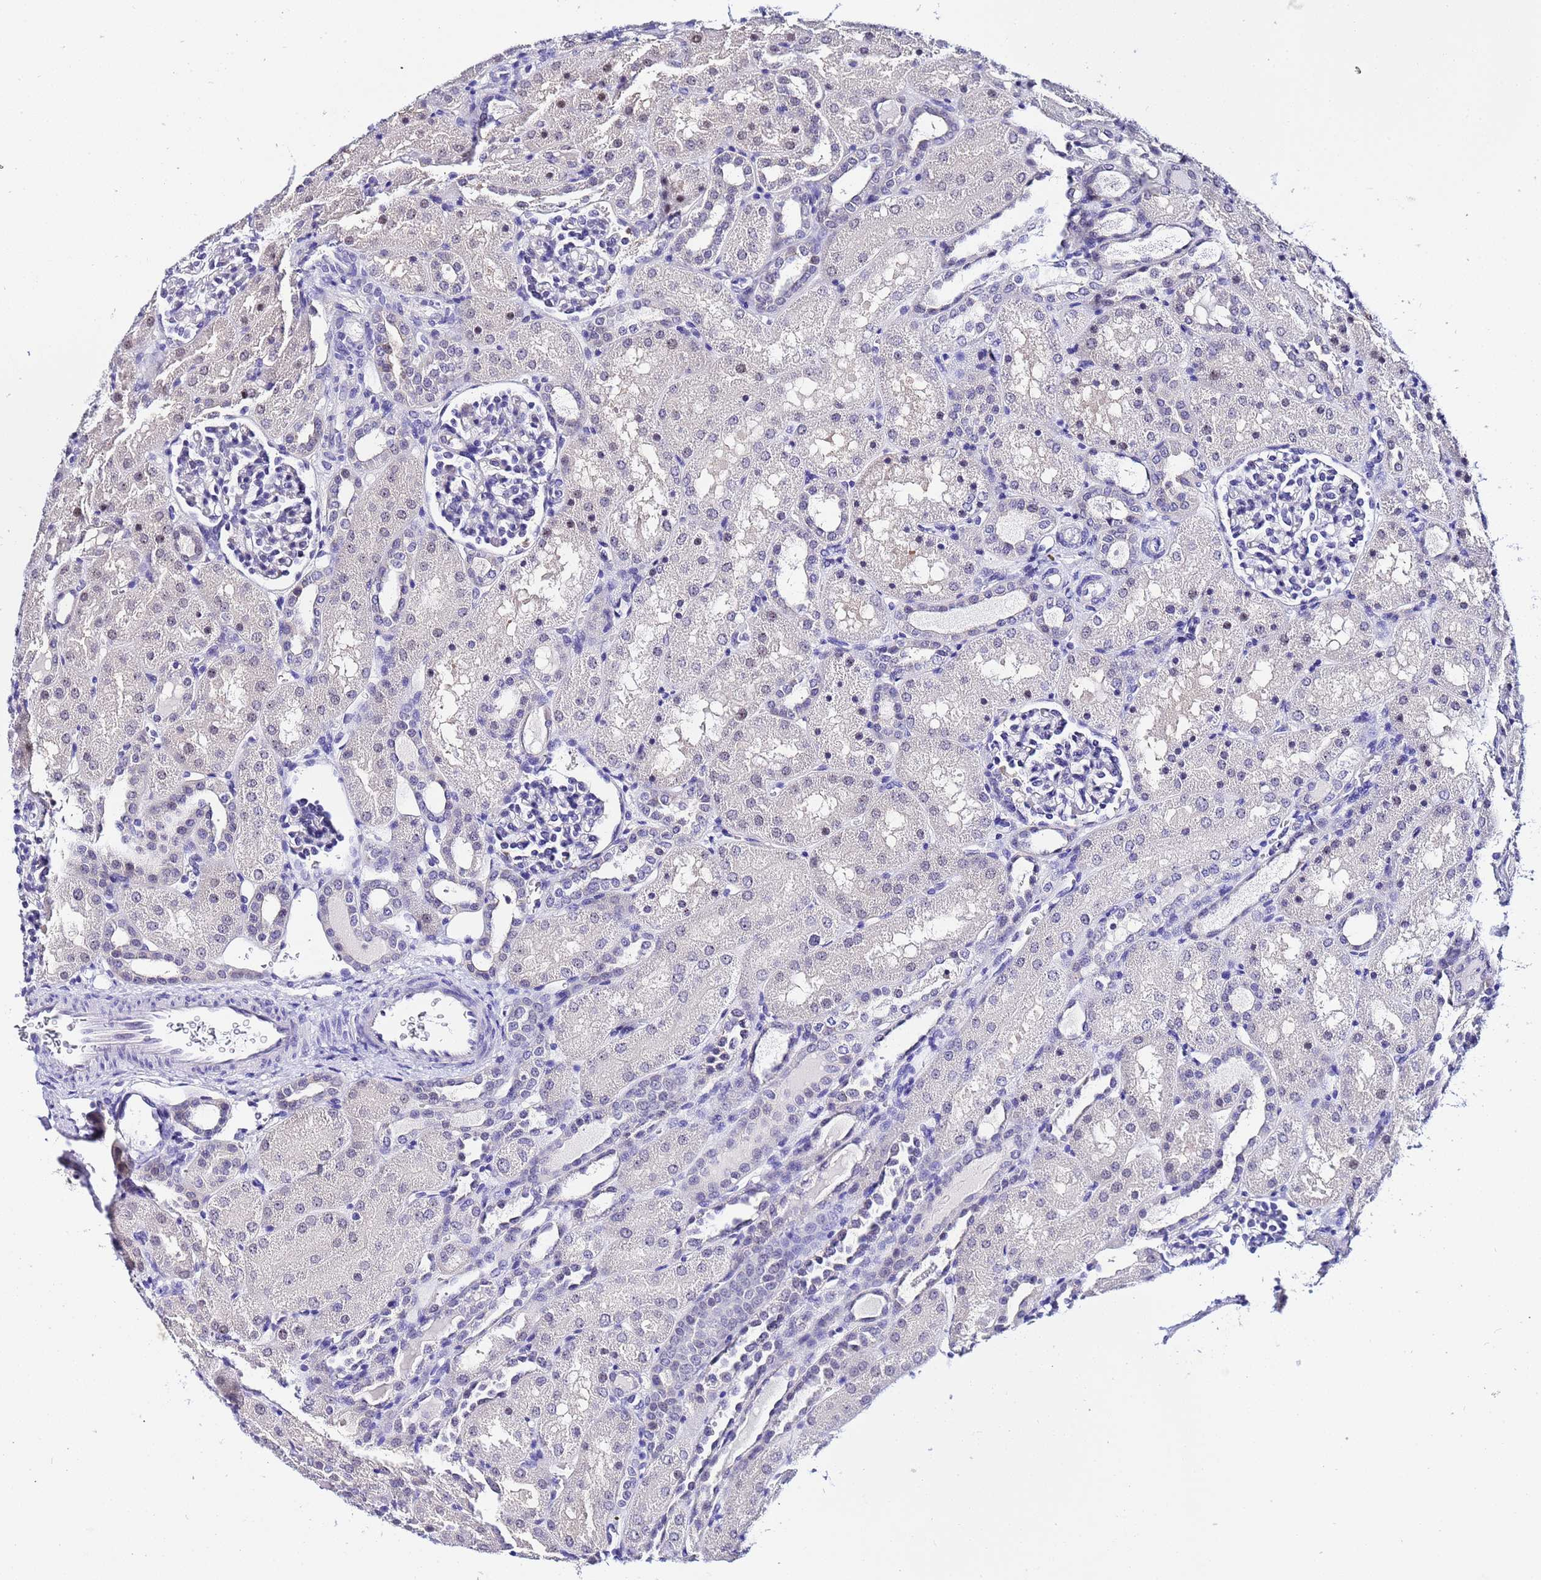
{"staining": {"intensity": "negative", "quantity": "none", "location": "none"}, "tissue": "kidney", "cell_type": "Cells in glomeruli", "image_type": "normal", "snomed": [{"axis": "morphology", "description": "Normal tissue, NOS"}, {"axis": "topography", "description": "Kidney"}], "caption": "This is an immunohistochemistry image of normal kidney. There is no staining in cells in glomeruli.", "gene": "ACTL6B", "patient": {"sex": "male", "age": 1}}